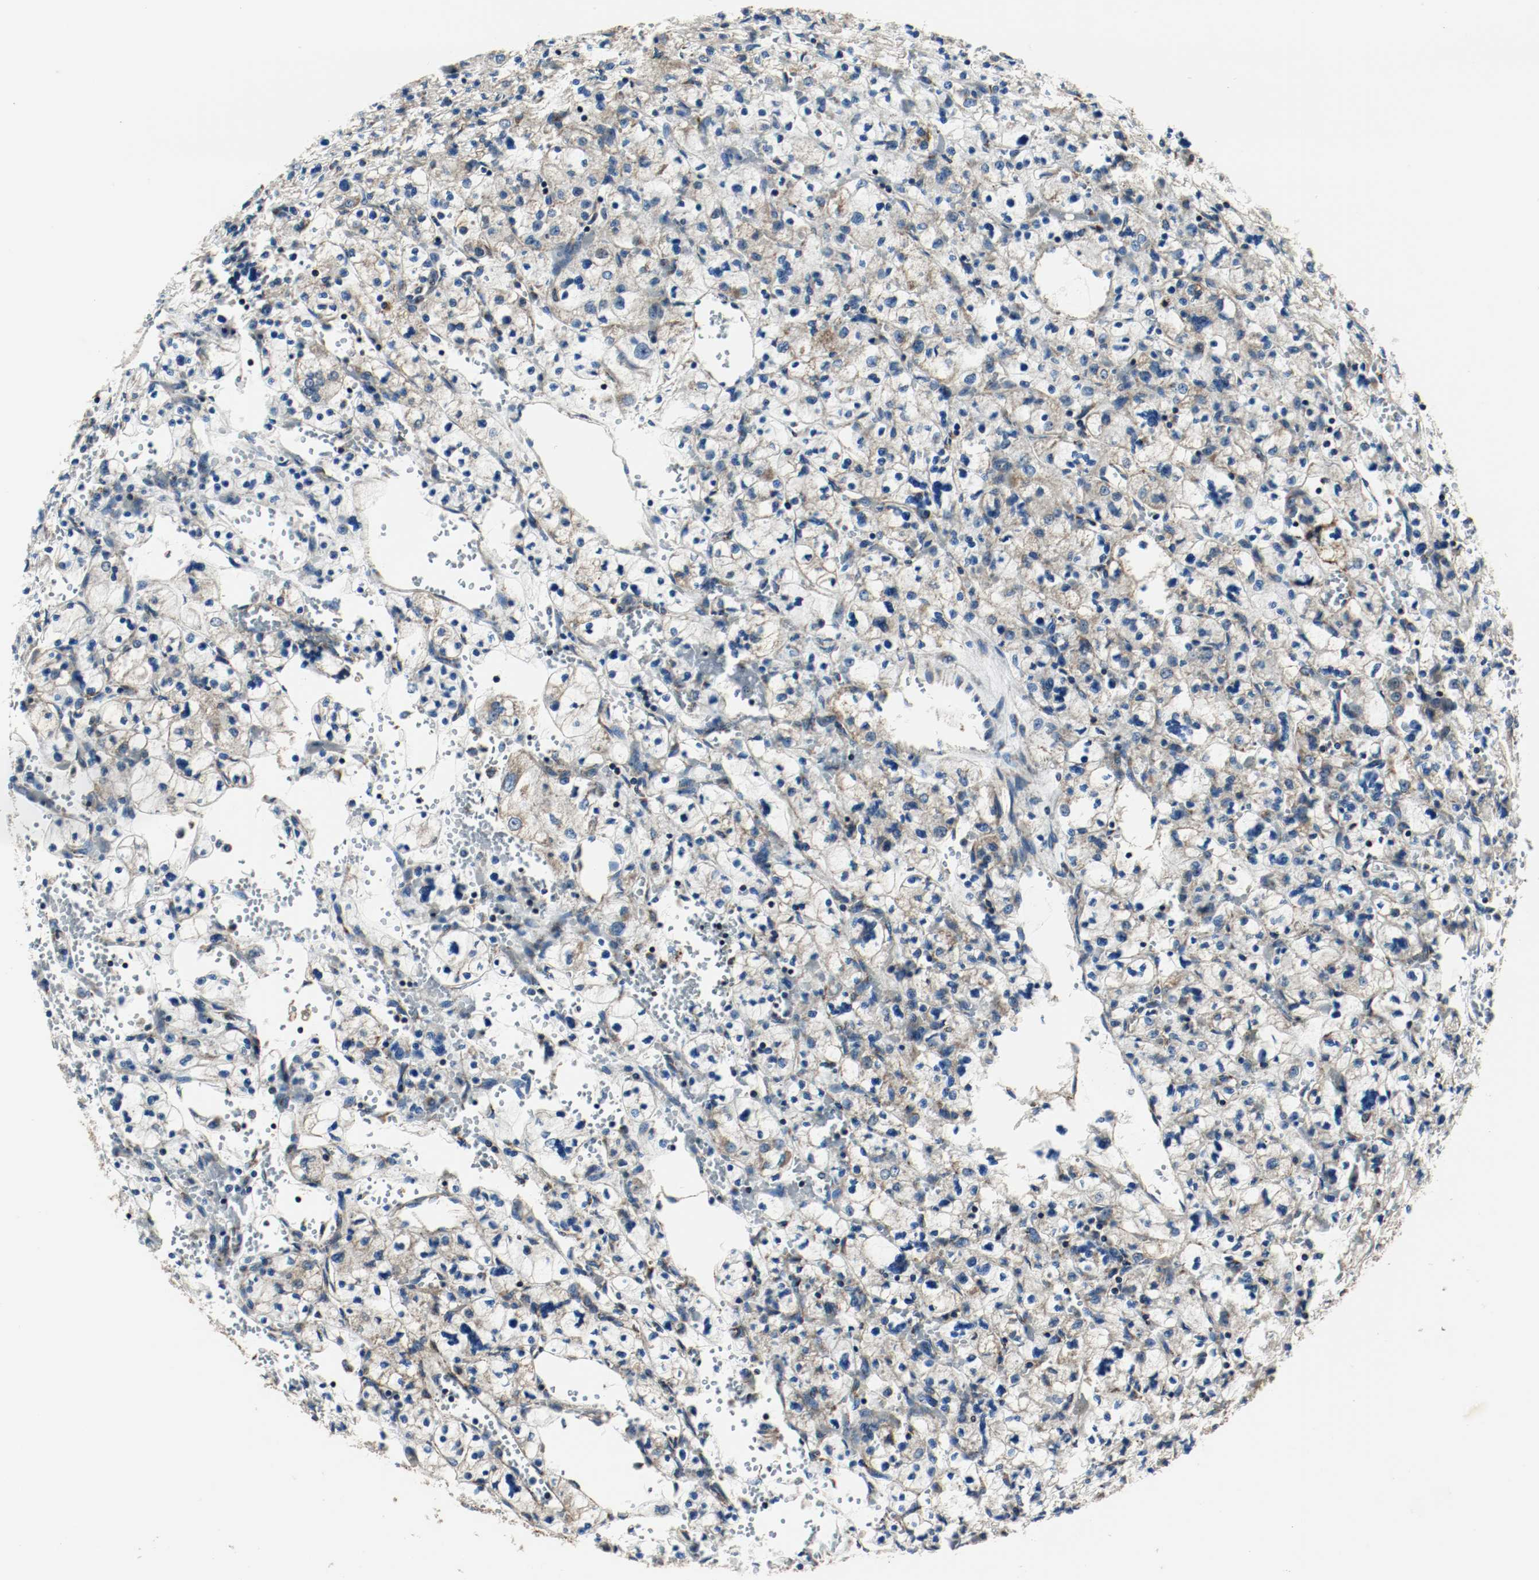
{"staining": {"intensity": "moderate", "quantity": "25%-75%", "location": "cytoplasmic/membranous"}, "tissue": "renal cancer", "cell_type": "Tumor cells", "image_type": "cancer", "snomed": [{"axis": "morphology", "description": "Adenocarcinoma, NOS"}, {"axis": "topography", "description": "Kidney"}], "caption": "Moderate cytoplasmic/membranous staining is appreciated in about 25%-75% of tumor cells in adenocarcinoma (renal).", "gene": "PLCG1", "patient": {"sex": "female", "age": 83}}